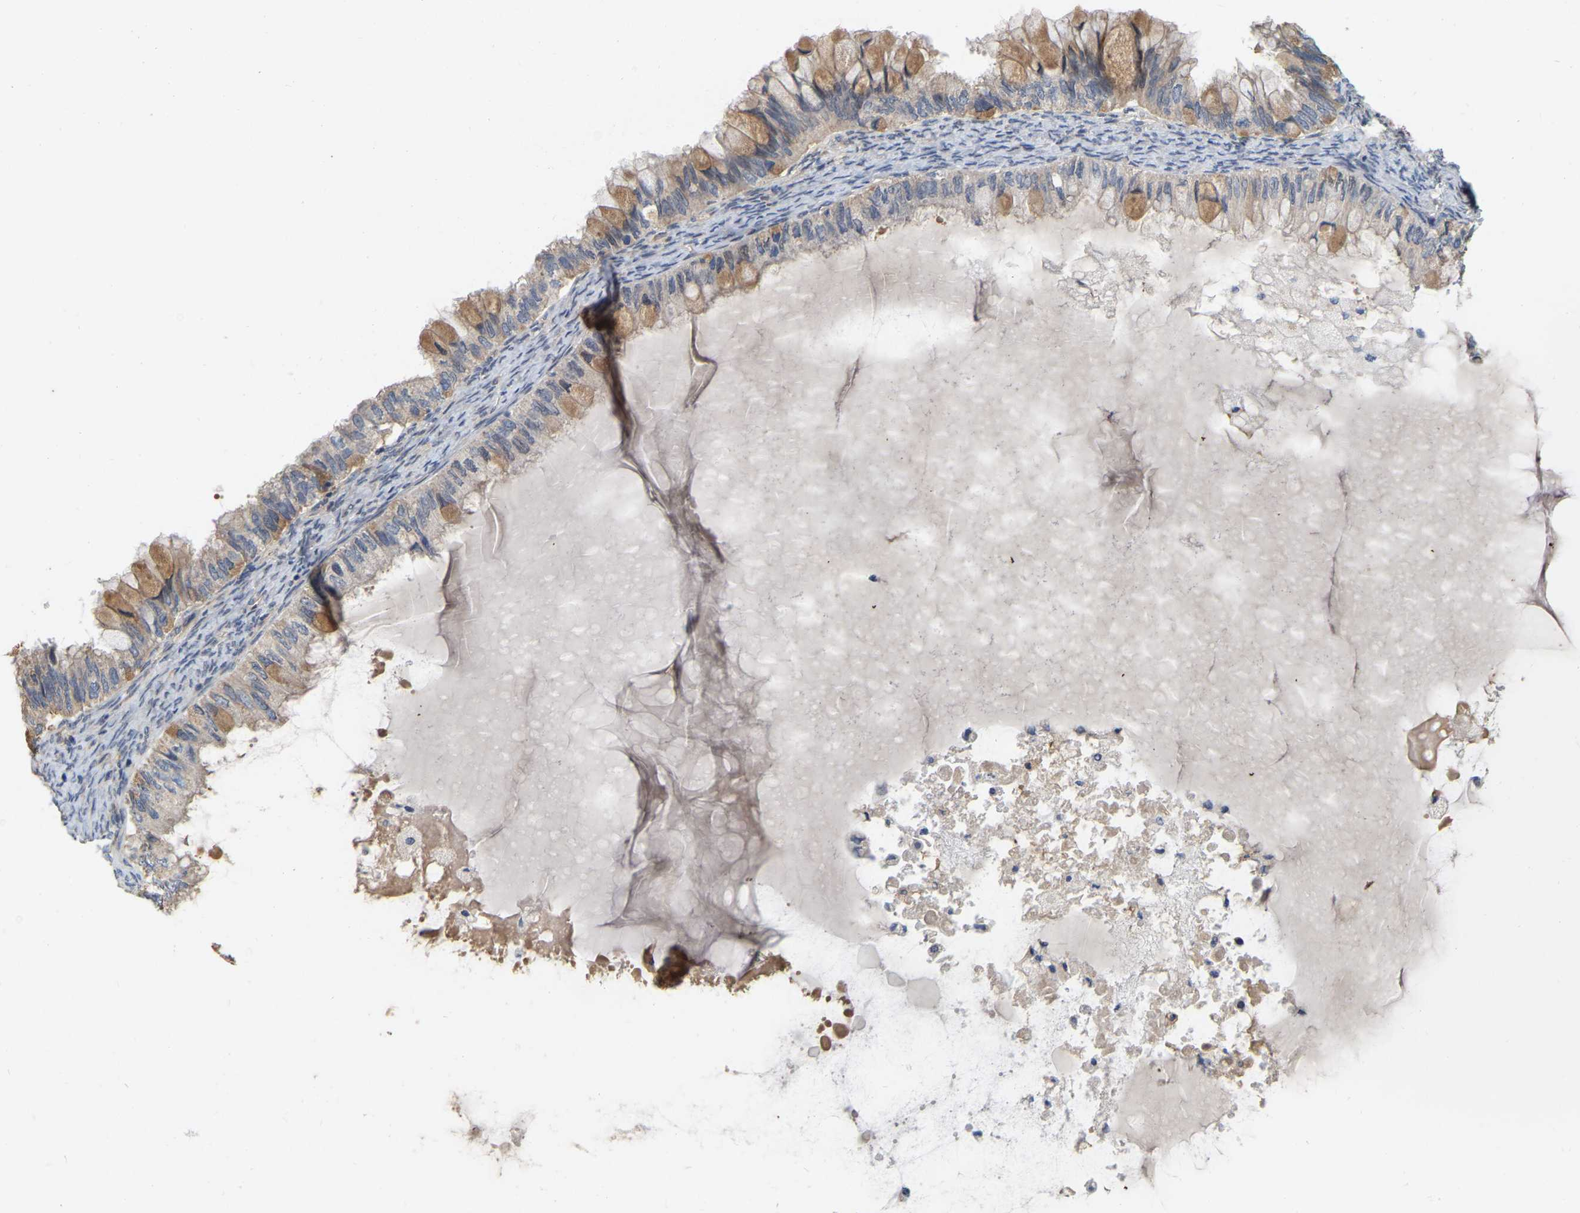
{"staining": {"intensity": "moderate", "quantity": "25%-75%", "location": "cytoplasmic/membranous"}, "tissue": "ovarian cancer", "cell_type": "Tumor cells", "image_type": "cancer", "snomed": [{"axis": "morphology", "description": "Cystadenocarcinoma, mucinous, NOS"}, {"axis": "topography", "description": "Ovary"}], "caption": "Ovarian cancer stained for a protein (brown) exhibits moderate cytoplasmic/membranous positive positivity in about 25%-75% of tumor cells.", "gene": "SSH1", "patient": {"sex": "female", "age": 80}}